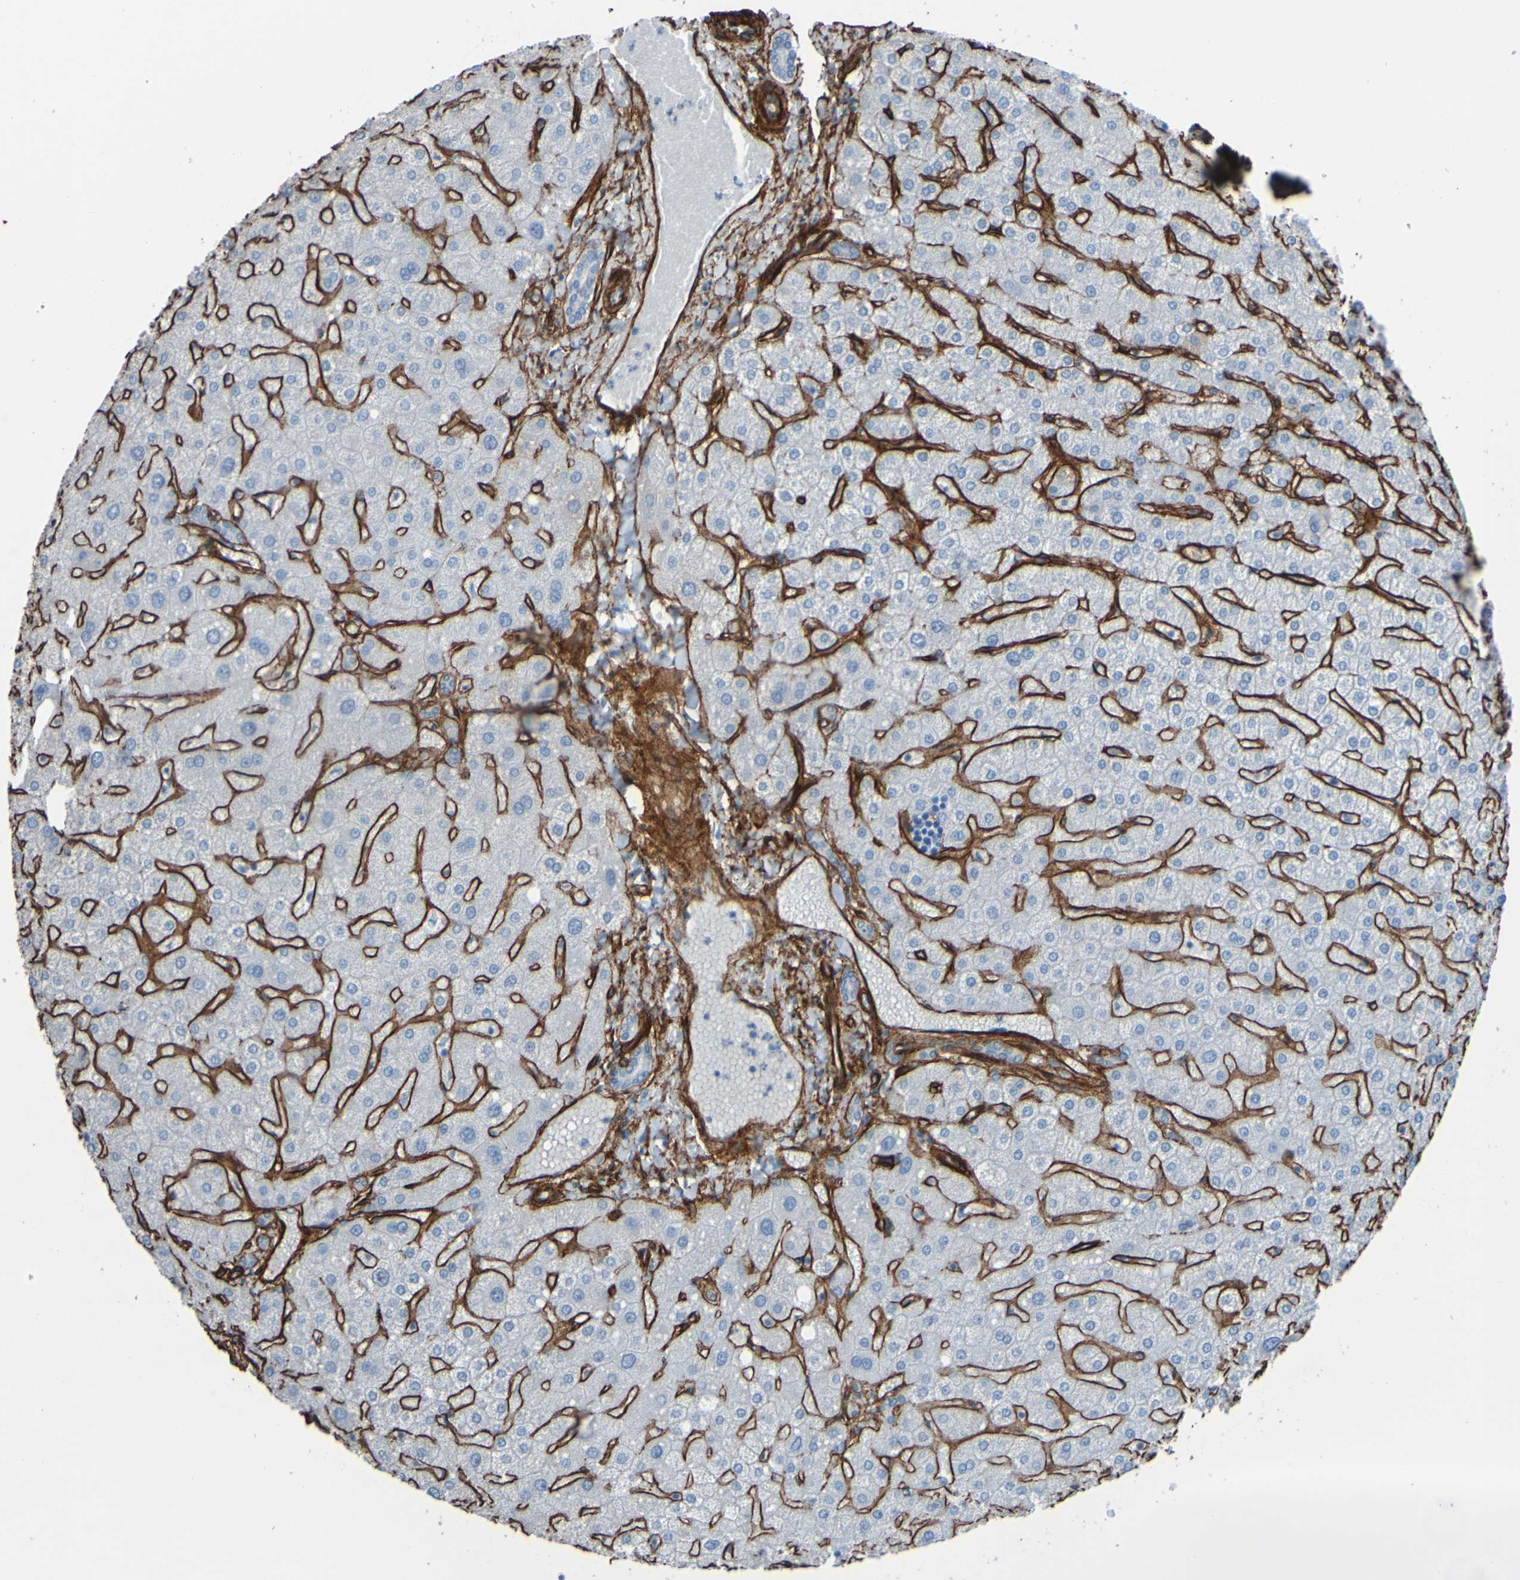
{"staining": {"intensity": "negative", "quantity": "none", "location": "none"}, "tissue": "liver", "cell_type": "Cholangiocytes", "image_type": "normal", "snomed": [{"axis": "morphology", "description": "Normal tissue, NOS"}, {"axis": "topography", "description": "Liver"}], "caption": "Immunohistochemical staining of normal liver exhibits no significant positivity in cholangiocytes. (DAB immunohistochemistry (IHC) visualized using brightfield microscopy, high magnification).", "gene": "COL4A2", "patient": {"sex": "male", "age": 73}}